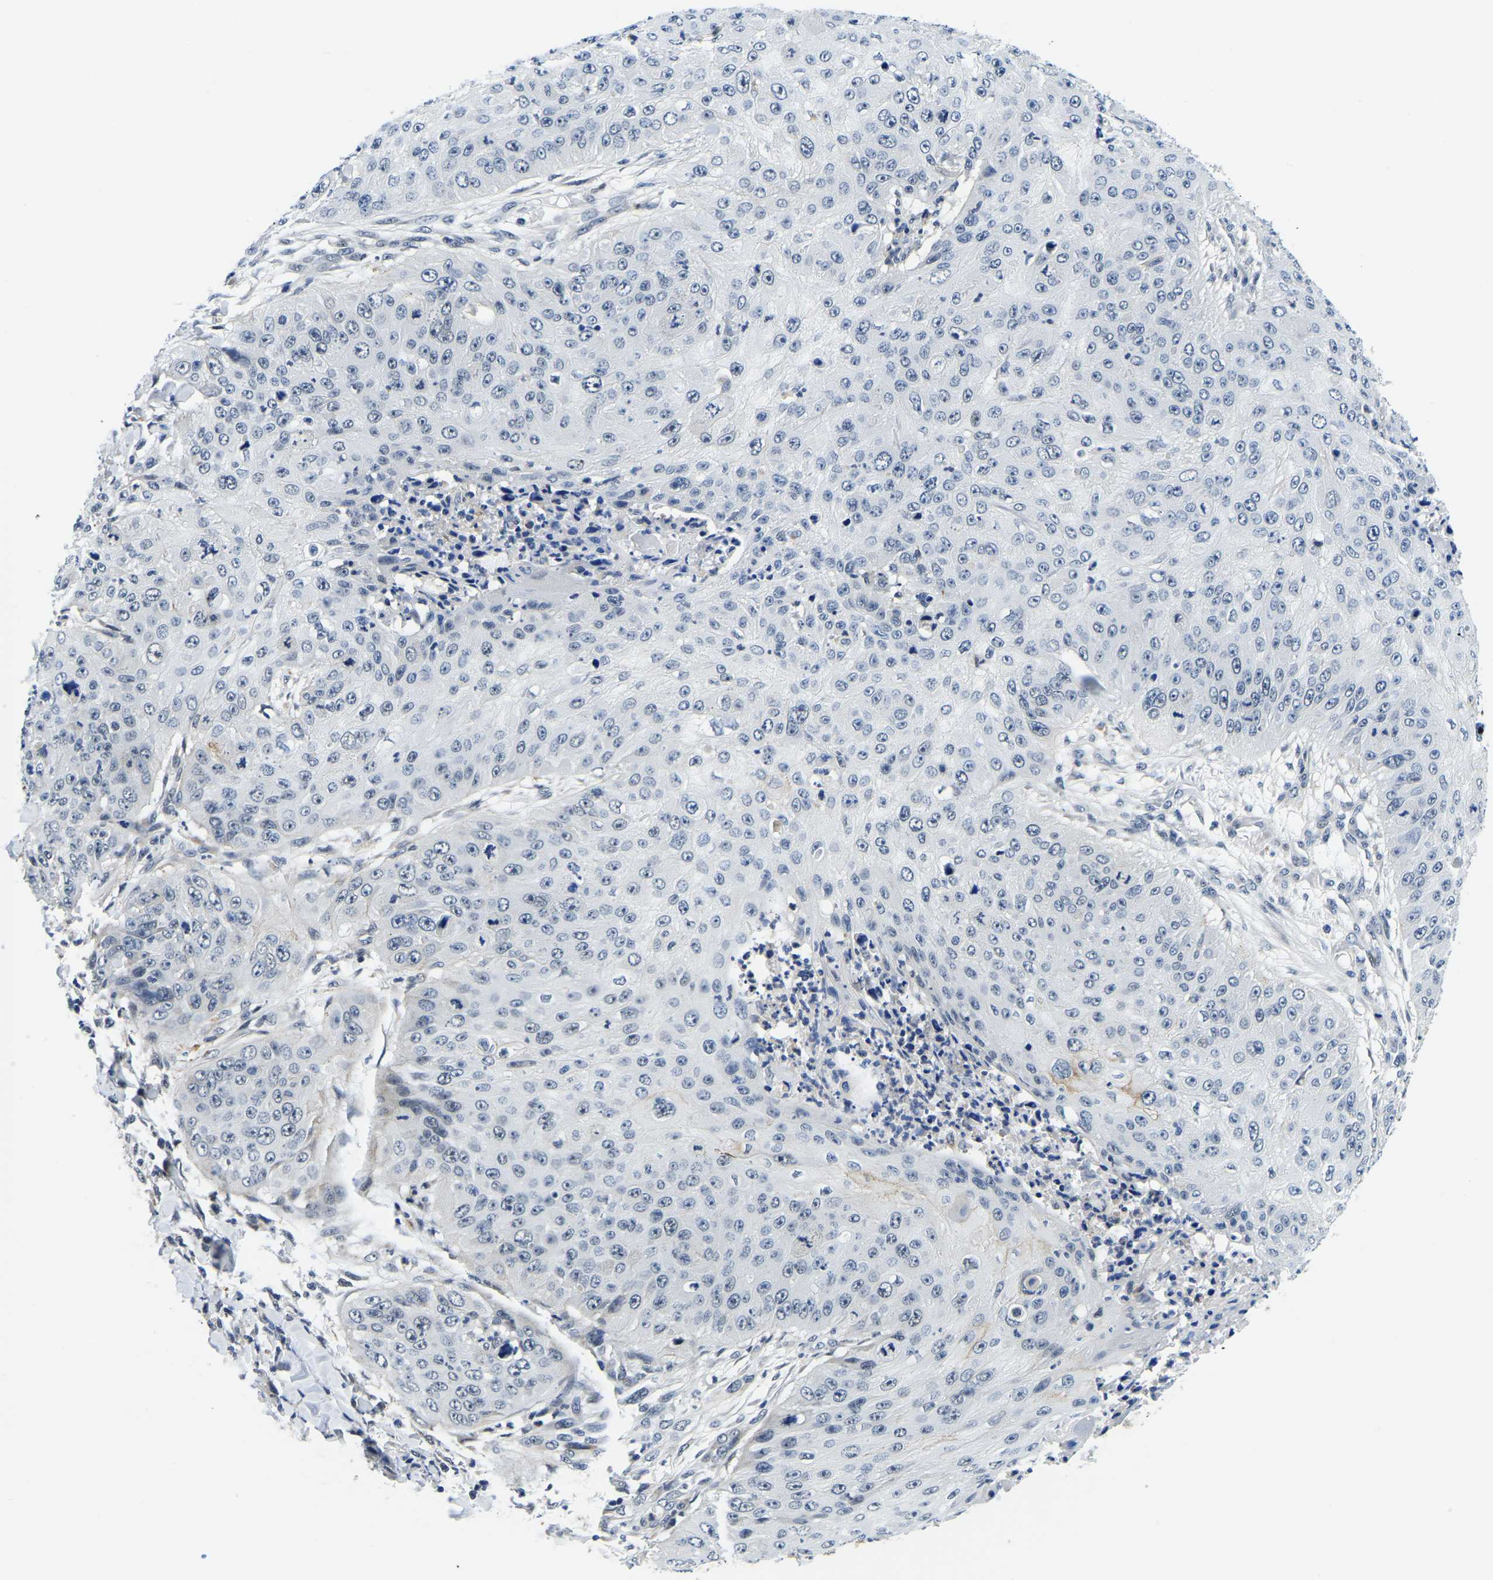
{"staining": {"intensity": "negative", "quantity": "none", "location": "none"}, "tissue": "skin cancer", "cell_type": "Tumor cells", "image_type": "cancer", "snomed": [{"axis": "morphology", "description": "Squamous cell carcinoma, NOS"}, {"axis": "topography", "description": "Skin"}], "caption": "A photomicrograph of human skin cancer (squamous cell carcinoma) is negative for staining in tumor cells.", "gene": "POLDIP3", "patient": {"sex": "female", "age": 80}}